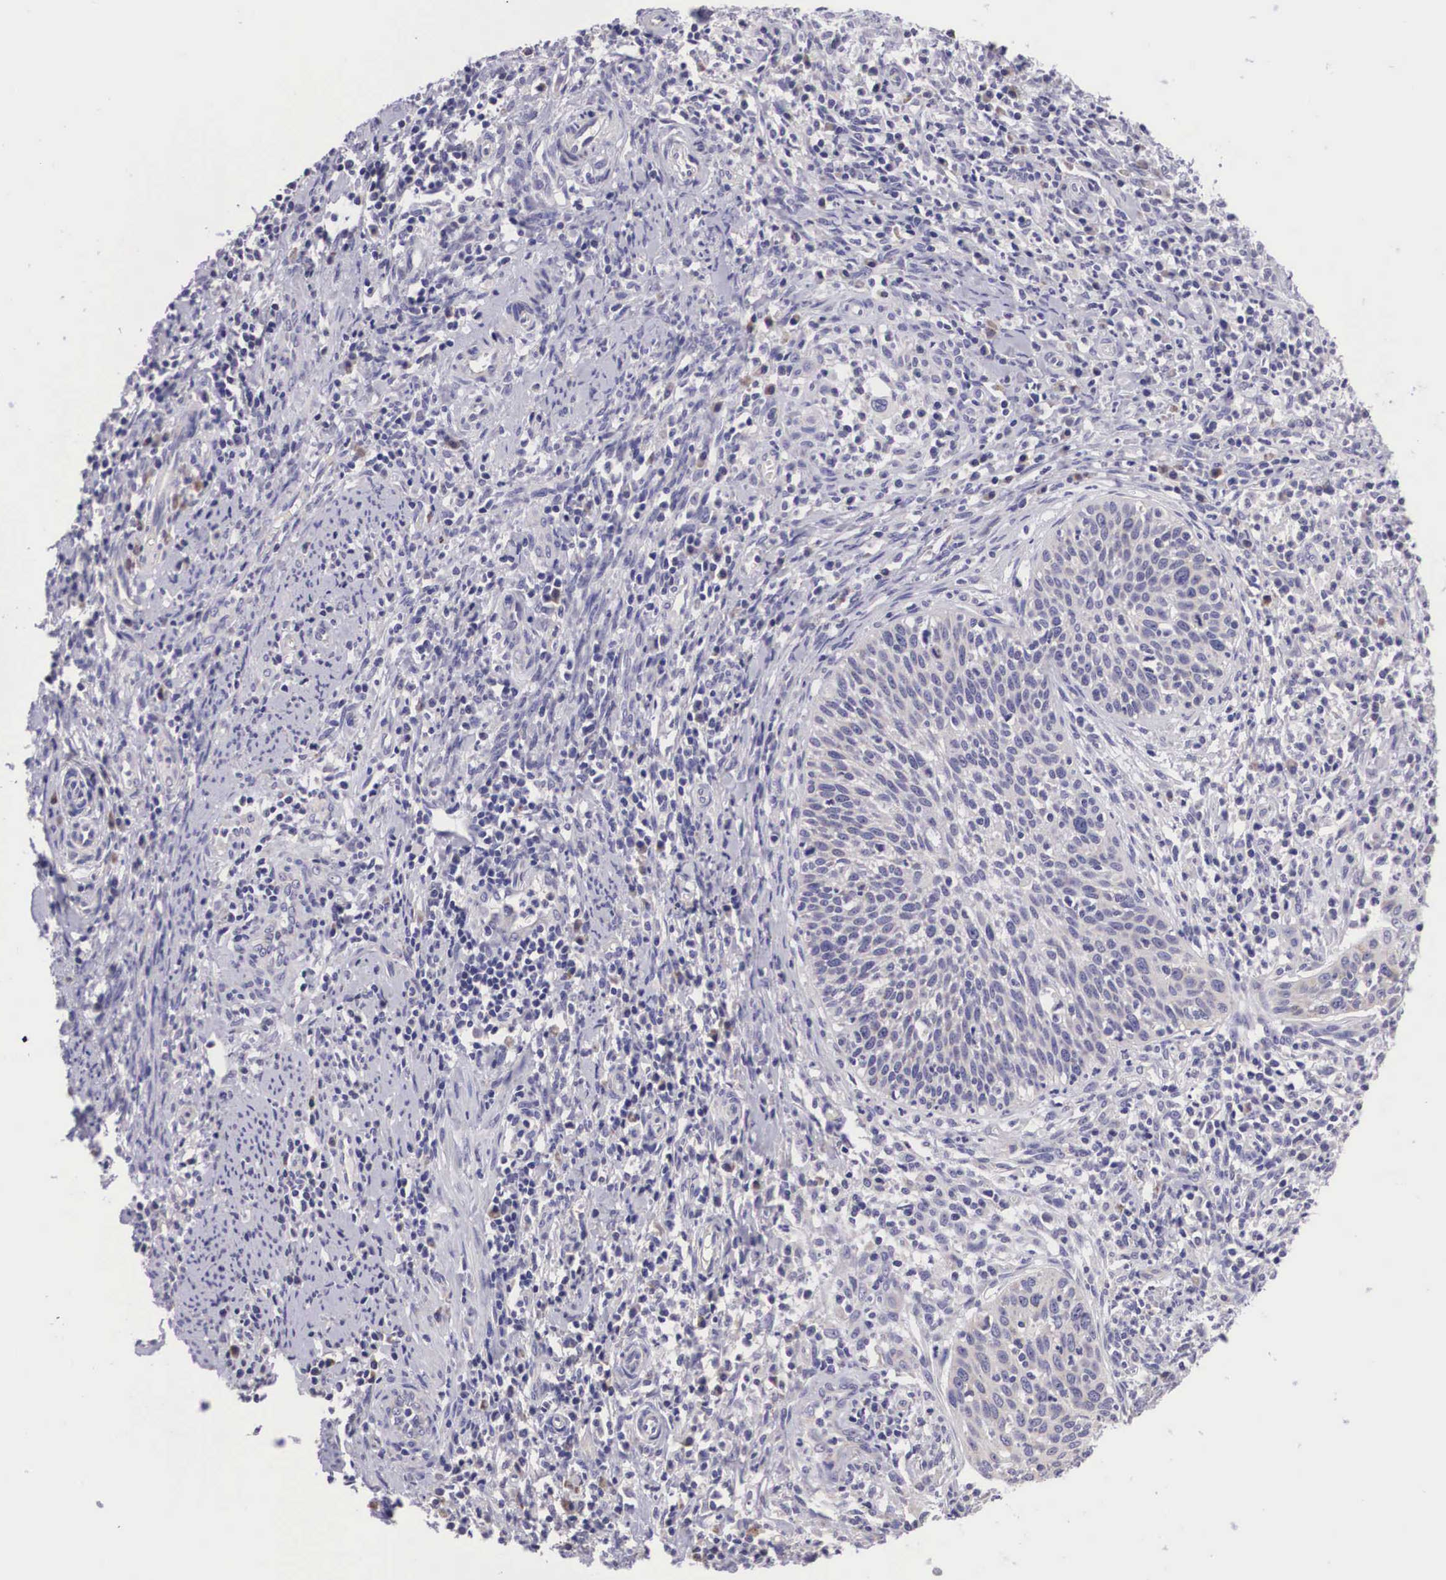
{"staining": {"intensity": "negative", "quantity": "none", "location": "none"}, "tissue": "cervical cancer", "cell_type": "Tumor cells", "image_type": "cancer", "snomed": [{"axis": "morphology", "description": "Squamous cell carcinoma, NOS"}, {"axis": "topography", "description": "Cervix"}], "caption": "Immunohistochemistry photomicrograph of human cervical cancer (squamous cell carcinoma) stained for a protein (brown), which exhibits no positivity in tumor cells. (DAB immunohistochemistry, high magnification).", "gene": "ARG2", "patient": {"sex": "female", "age": 41}}